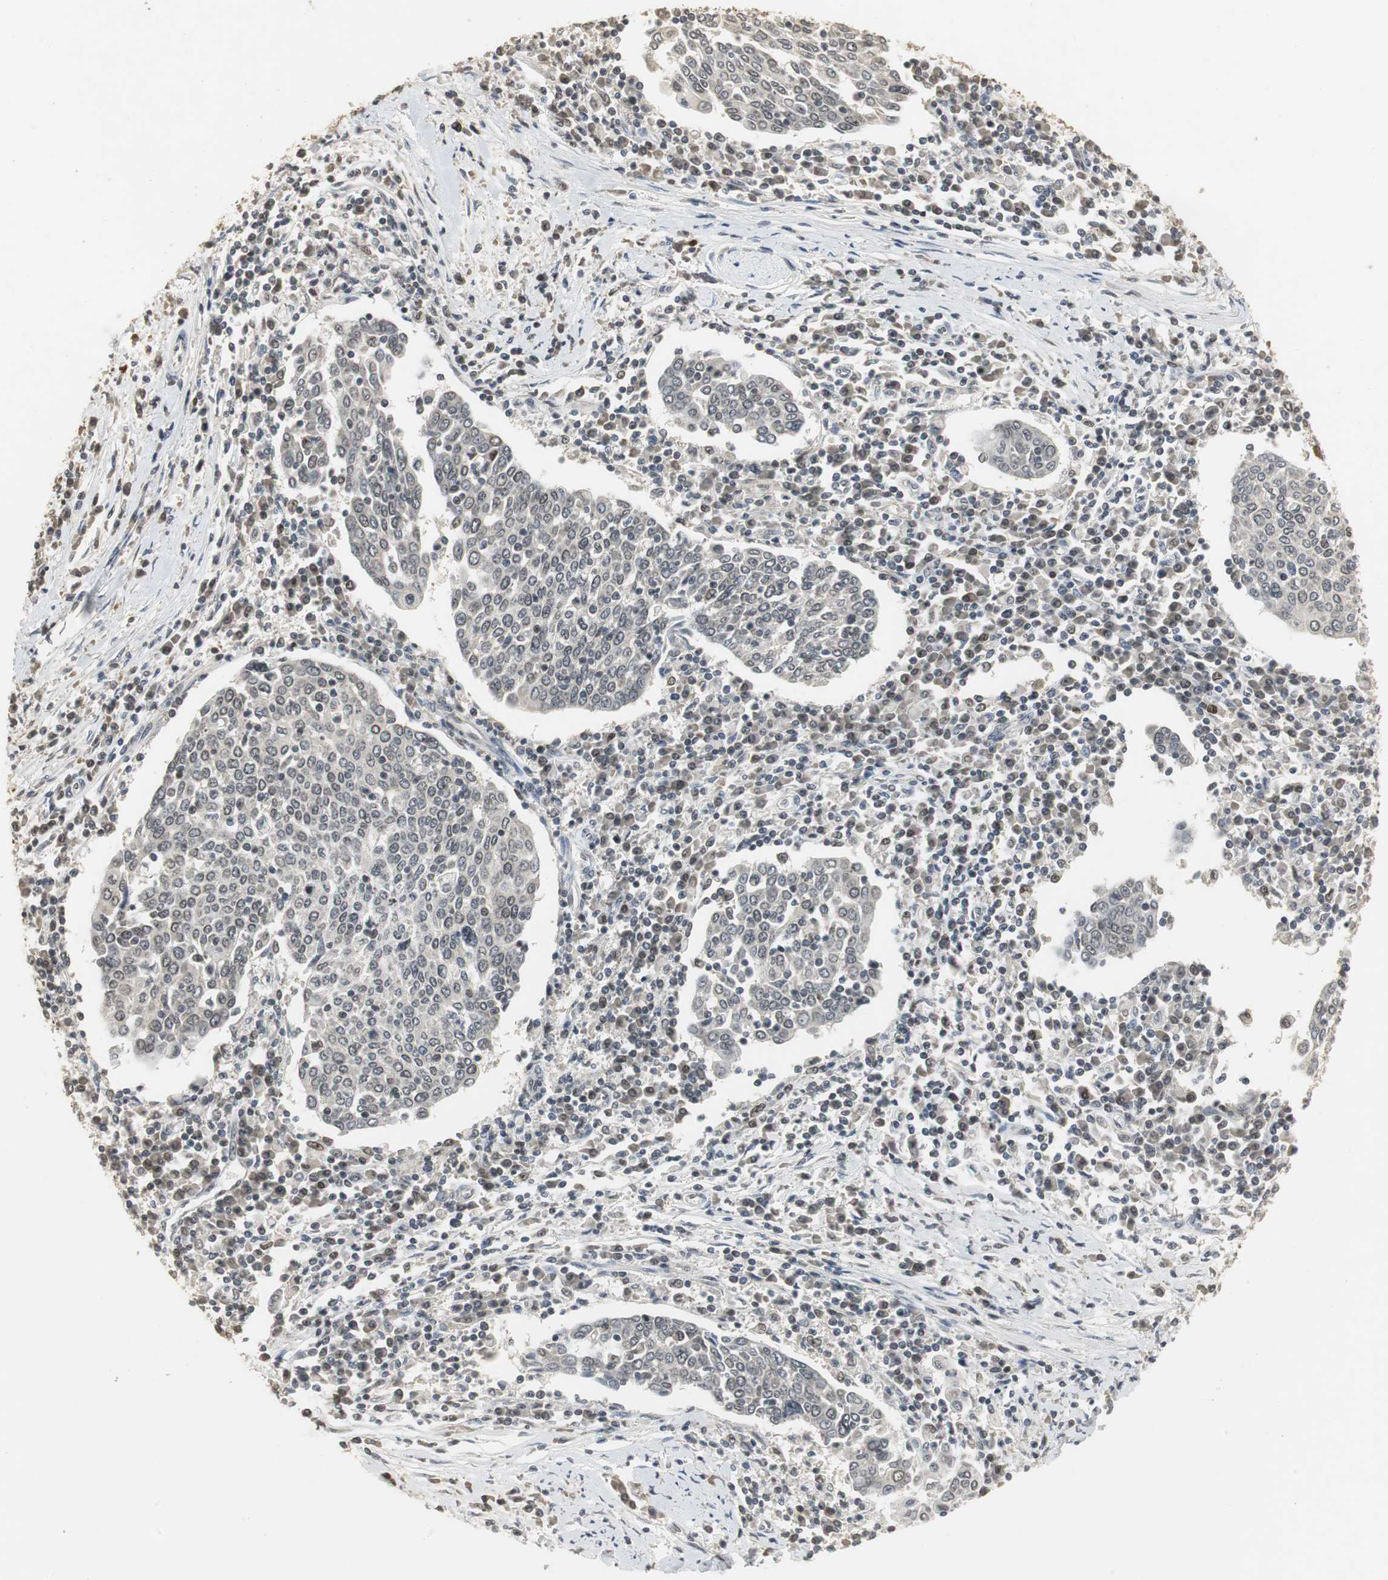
{"staining": {"intensity": "negative", "quantity": "none", "location": "none"}, "tissue": "cervical cancer", "cell_type": "Tumor cells", "image_type": "cancer", "snomed": [{"axis": "morphology", "description": "Squamous cell carcinoma, NOS"}, {"axis": "topography", "description": "Cervix"}], "caption": "Tumor cells show no significant protein staining in cervical cancer.", "gene": "ELOA", "patient": {"sex": "female", "age": 40}}